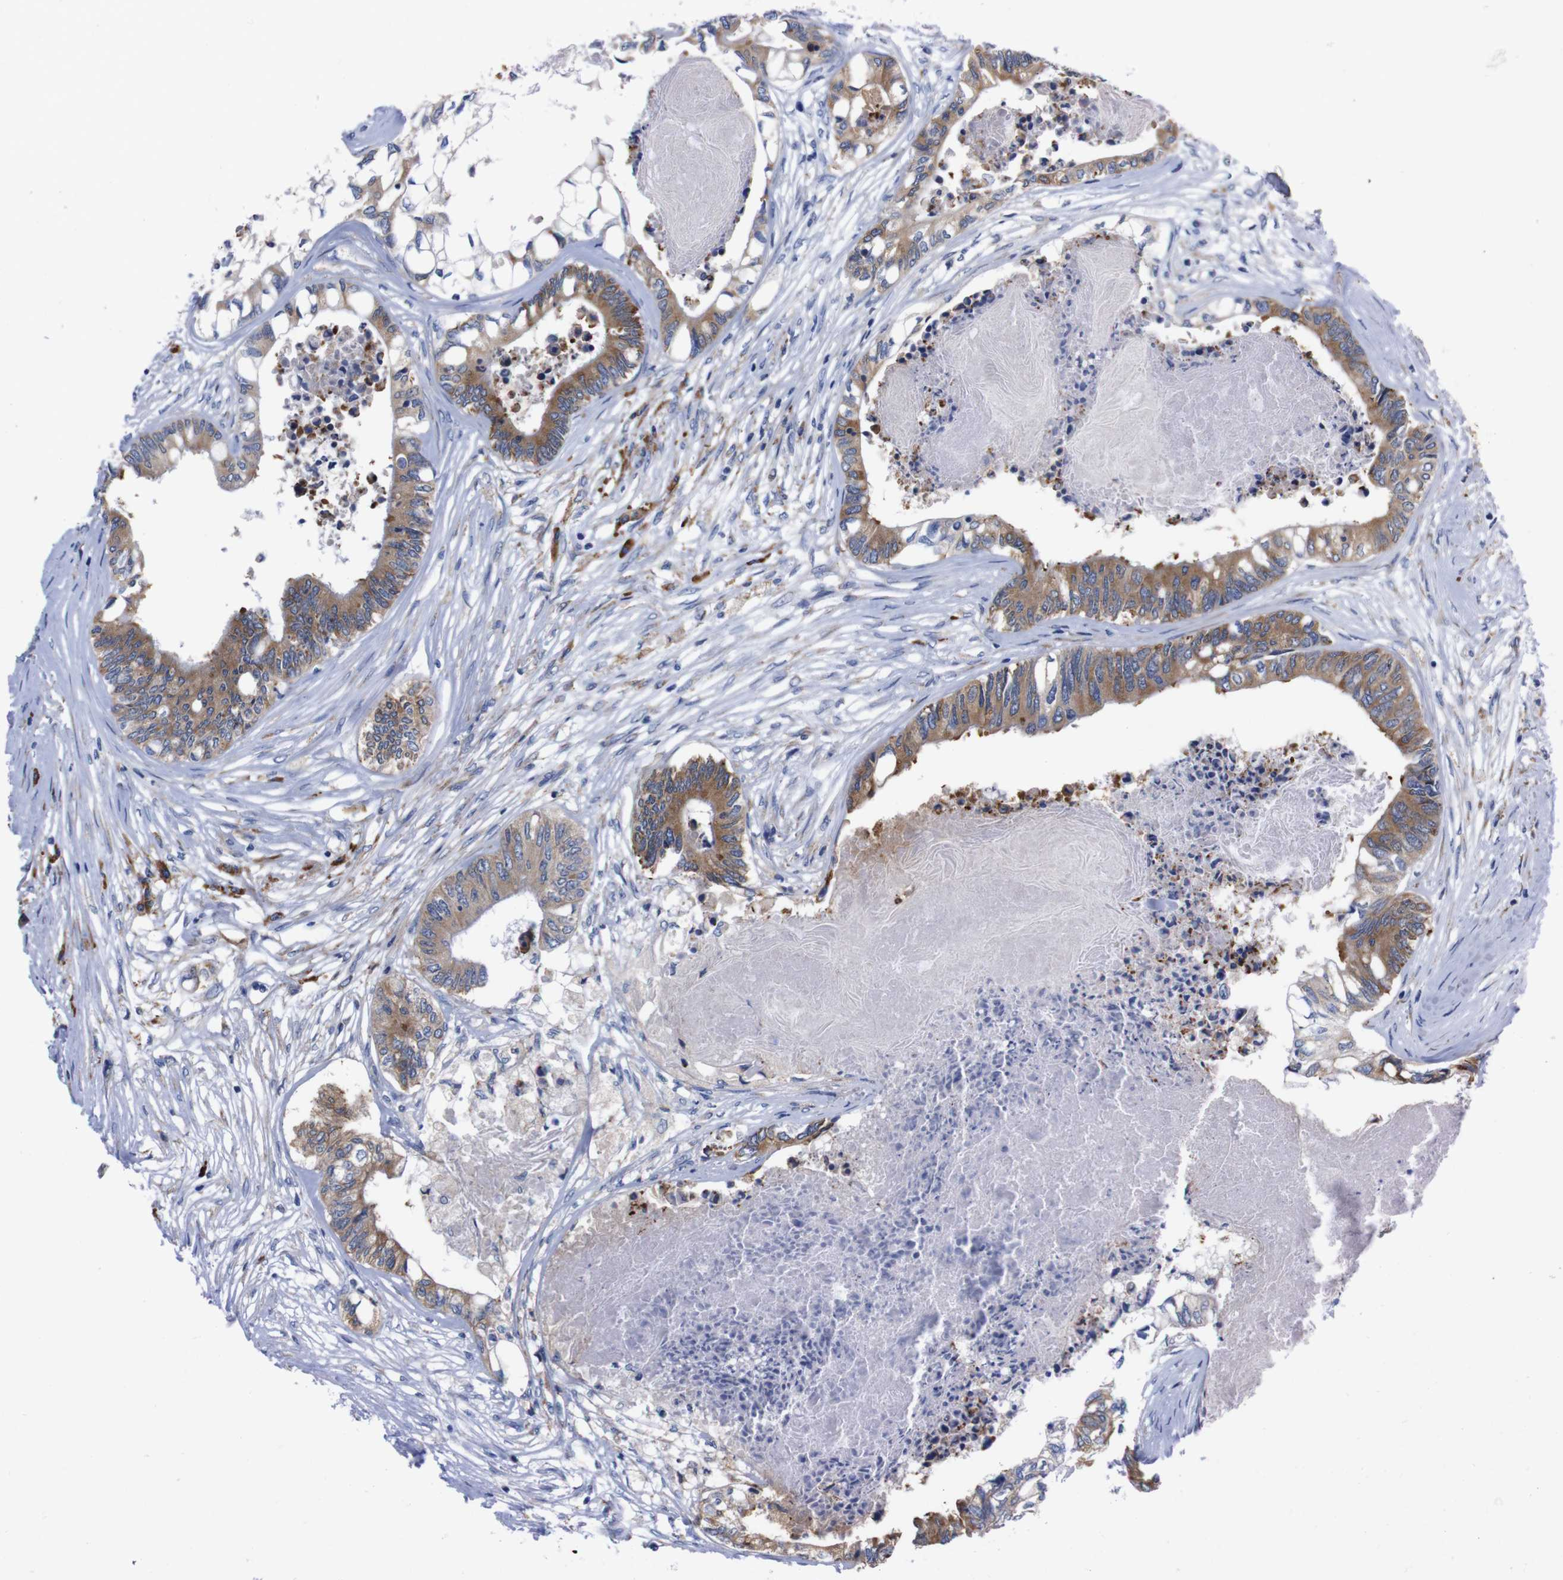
{"staining": {"intensity": "moderate", "quantity": ">75%", "location": "cytoplasmic/membranous"}, "tissue": "colorectal cancer", "cell_type": "Tumor cells", "image_type": "cancer", "snomed": [{"axis": "morphology", "description": "Adenocarcinoma, NOS"}, {"axis": "topography", "description": "Rectum"}], "caption": "DAB (3,3'-diaminobenzidine) immunohistochemical staining of human colorectal cancer displays moderate cytoplasmic/membranous protein positivity in approximately >75% of tumor cells. (IHC, brightfield microscopy, high magnification).", "gene": "NEBL", "patient": {"sex": "male", "age": 63}}